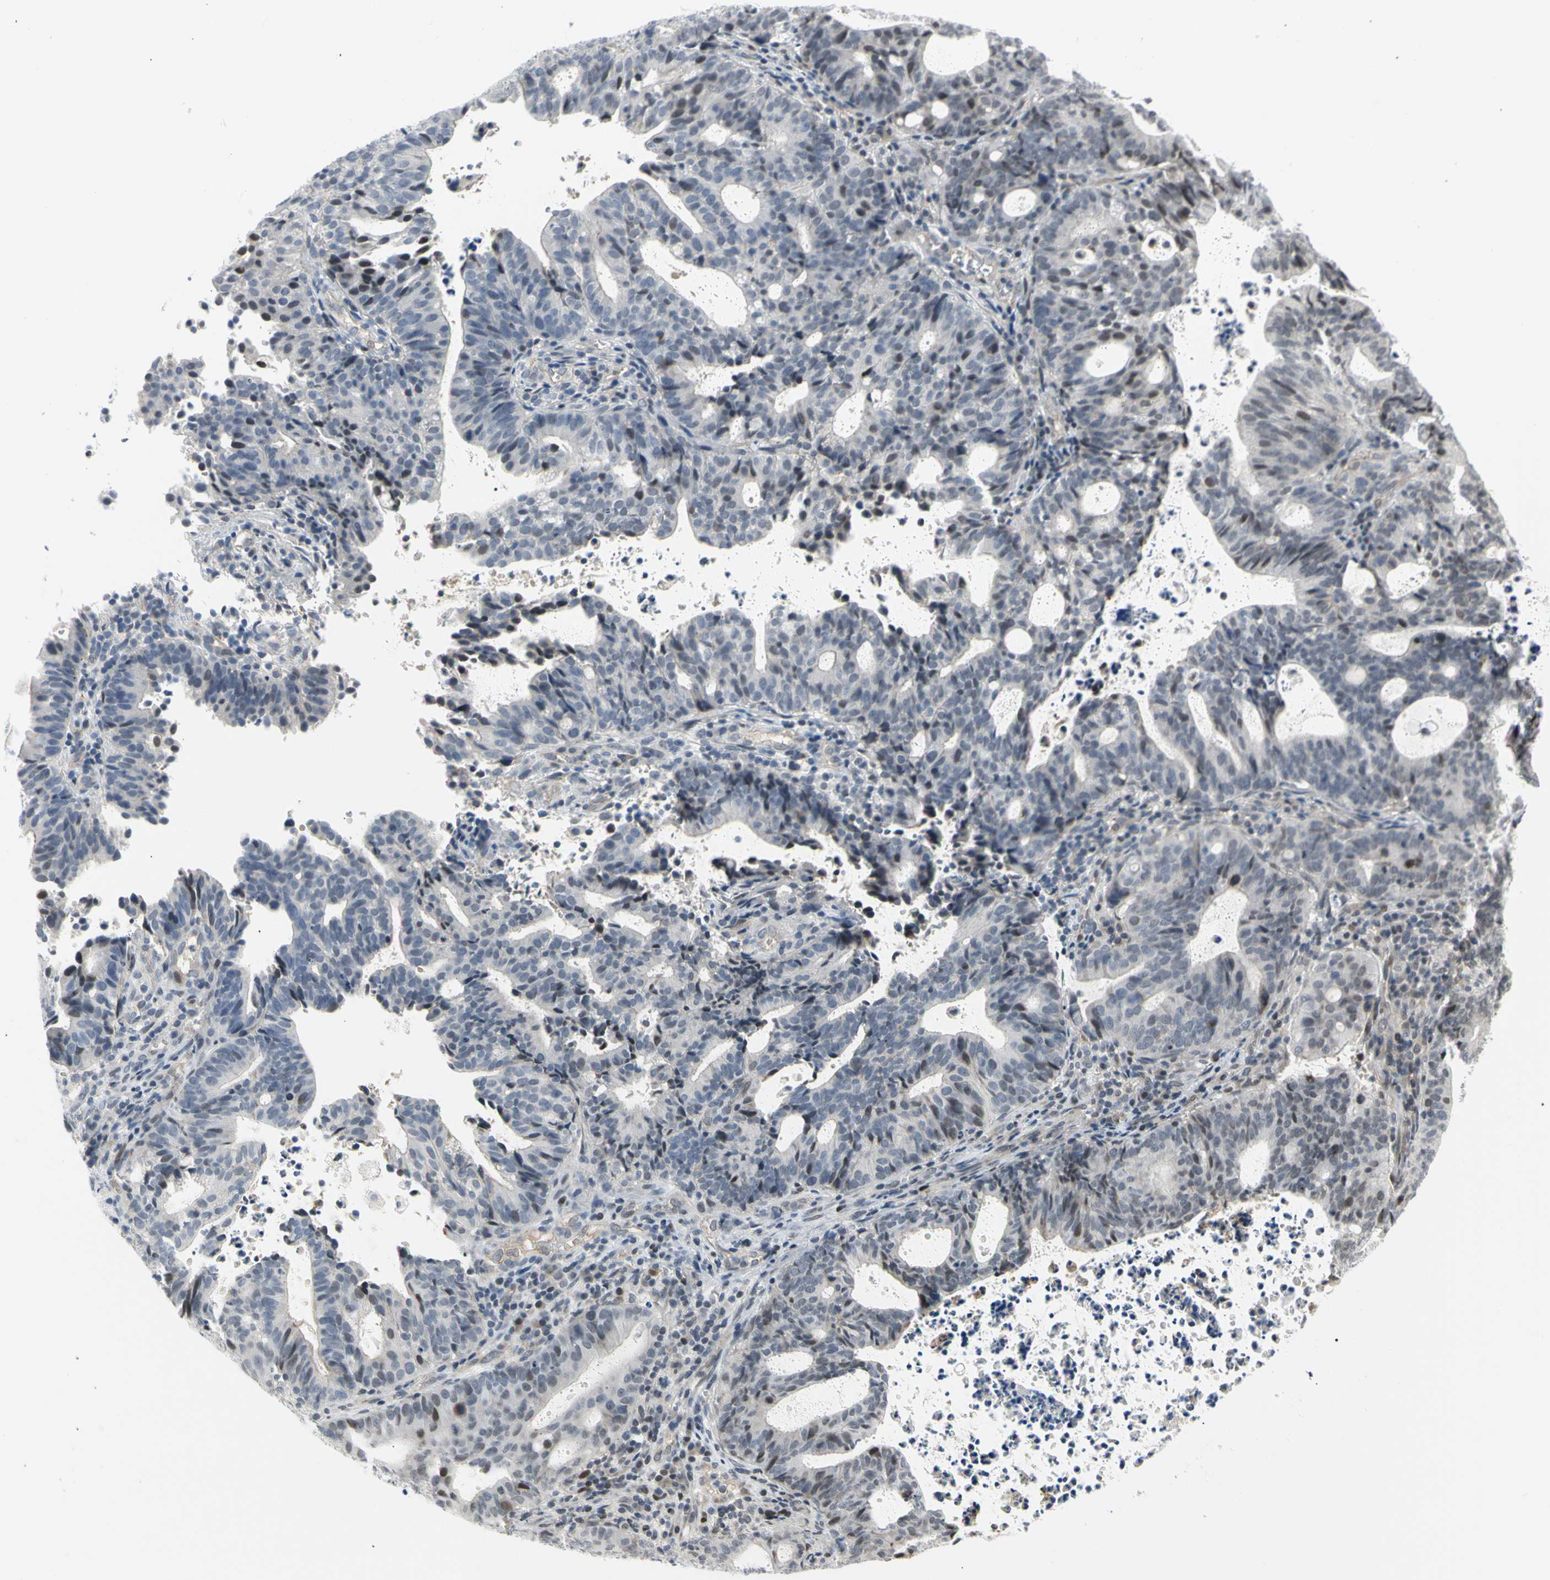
{"staining": {"intensity": "moderate", "quantity": "<25%", "location": "nuclear"}, "tissue": "endometrial cancer", "cell_type": "Tumor cells", "image_type": "cancer", "snomed": [{"axis": "morphology", "description": "Adenocarcinoma, NOS"}, {"axis": "topography", "description": "Uterus"}], "caption": "Immunohistochemistry (DAB (3,3'-diaminobenzidine)) staining of human endometrial cancer reveals moderate nuclear protein expression in approximately <25% of tumor cells.", "gene": "IMPG2", "patient": {"sex": "female", "age": 83}}